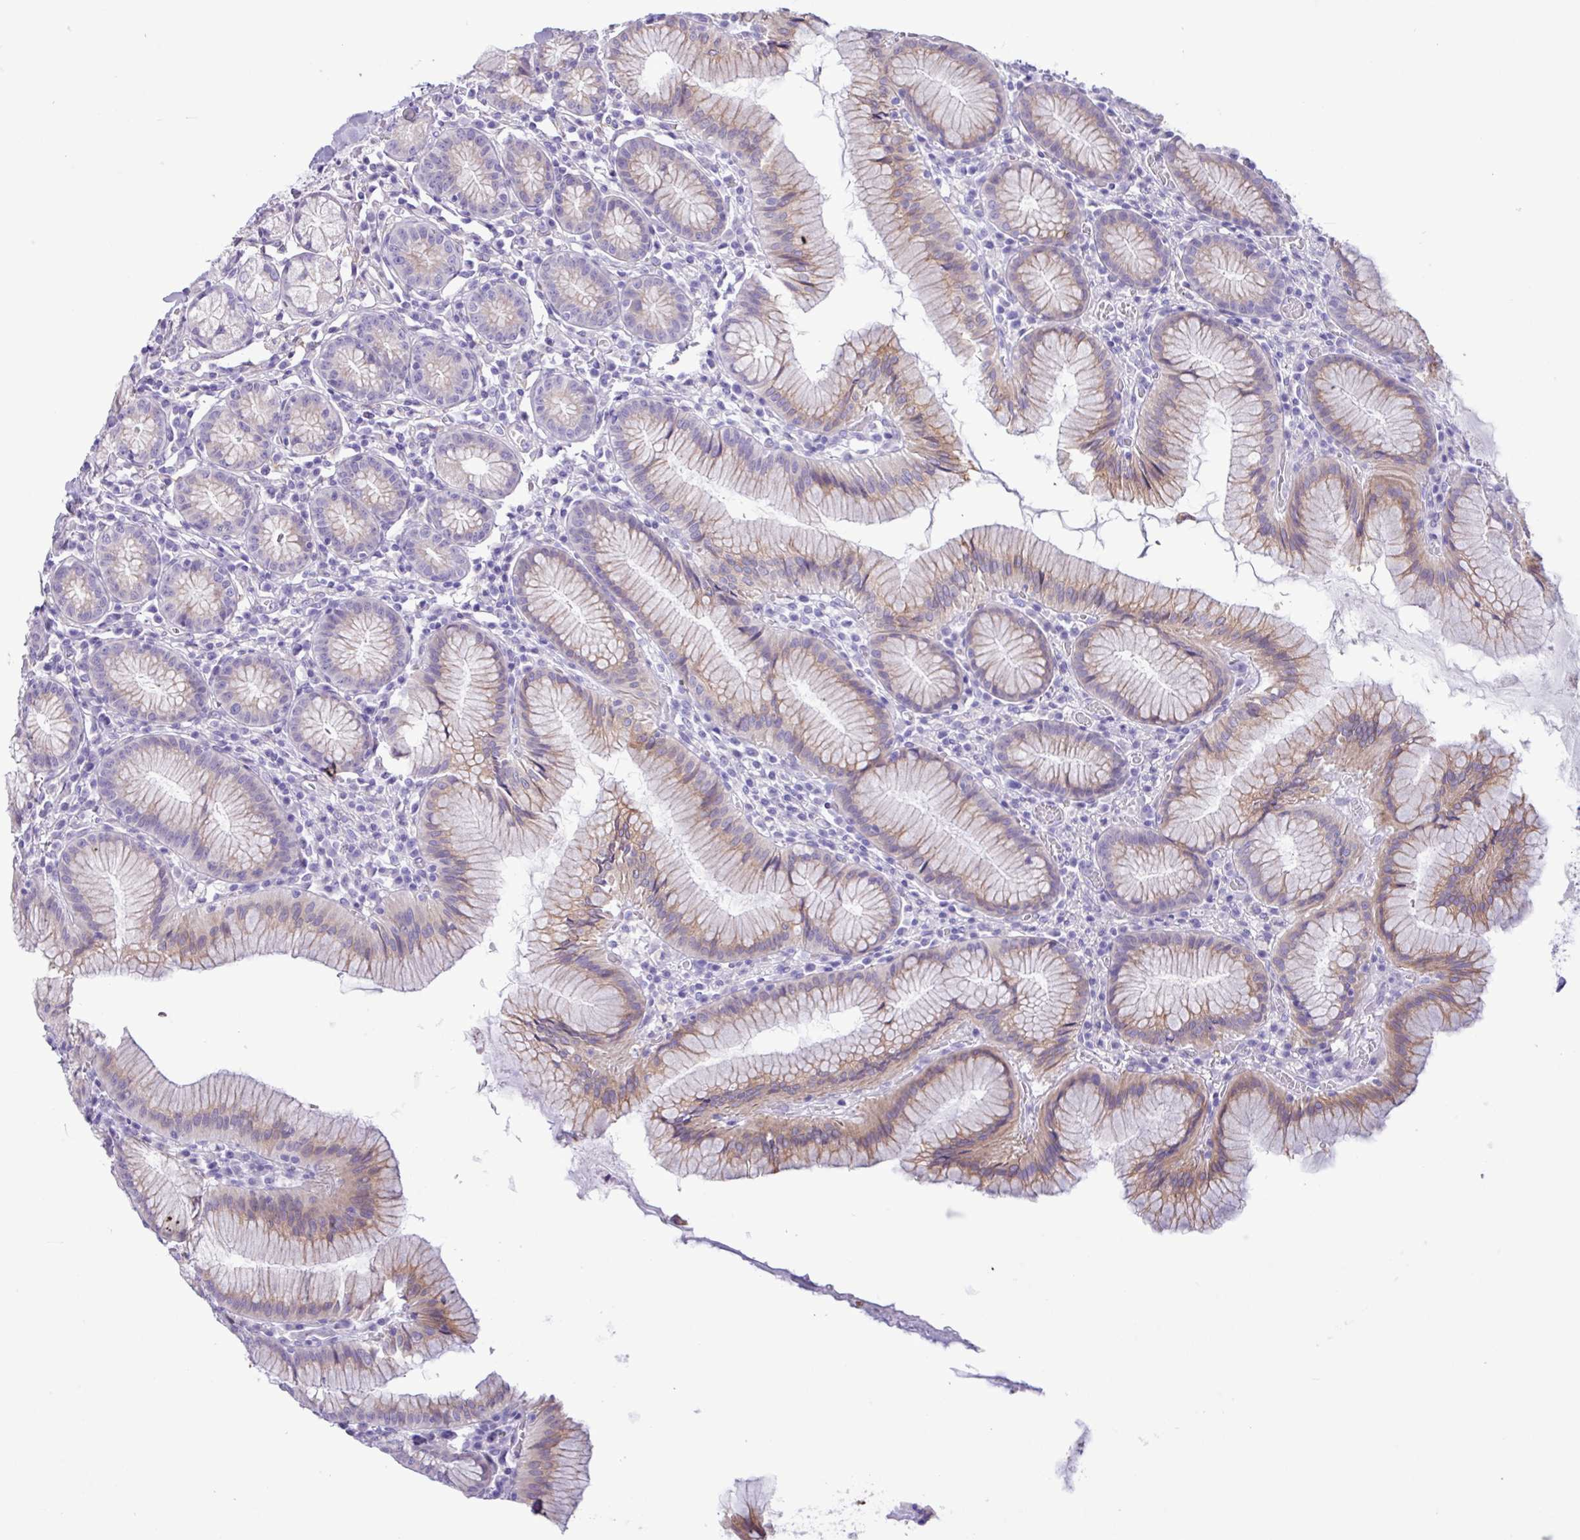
{"staining": {"intensity": "moderate", "quantity": "25%-75%", "location": "cytoplasmic/membranous"}, "tissue": "stomach", "cell_type": "Glandular cells", "image_type": "normal", "snomed": [{"axis": "morphology", "description": "Normal tissue, NOS"}, {"axis": "topography", "description": "Stomach"}], "caption": "Immunohistochemical staining of normal human stomach displays medium levels of moderate cytoplasmic/membranous expression in approximately 25%-75% of glandular cells.", "gene": "SLC38A1", "patient": {"sex": "male", "age": 55}}